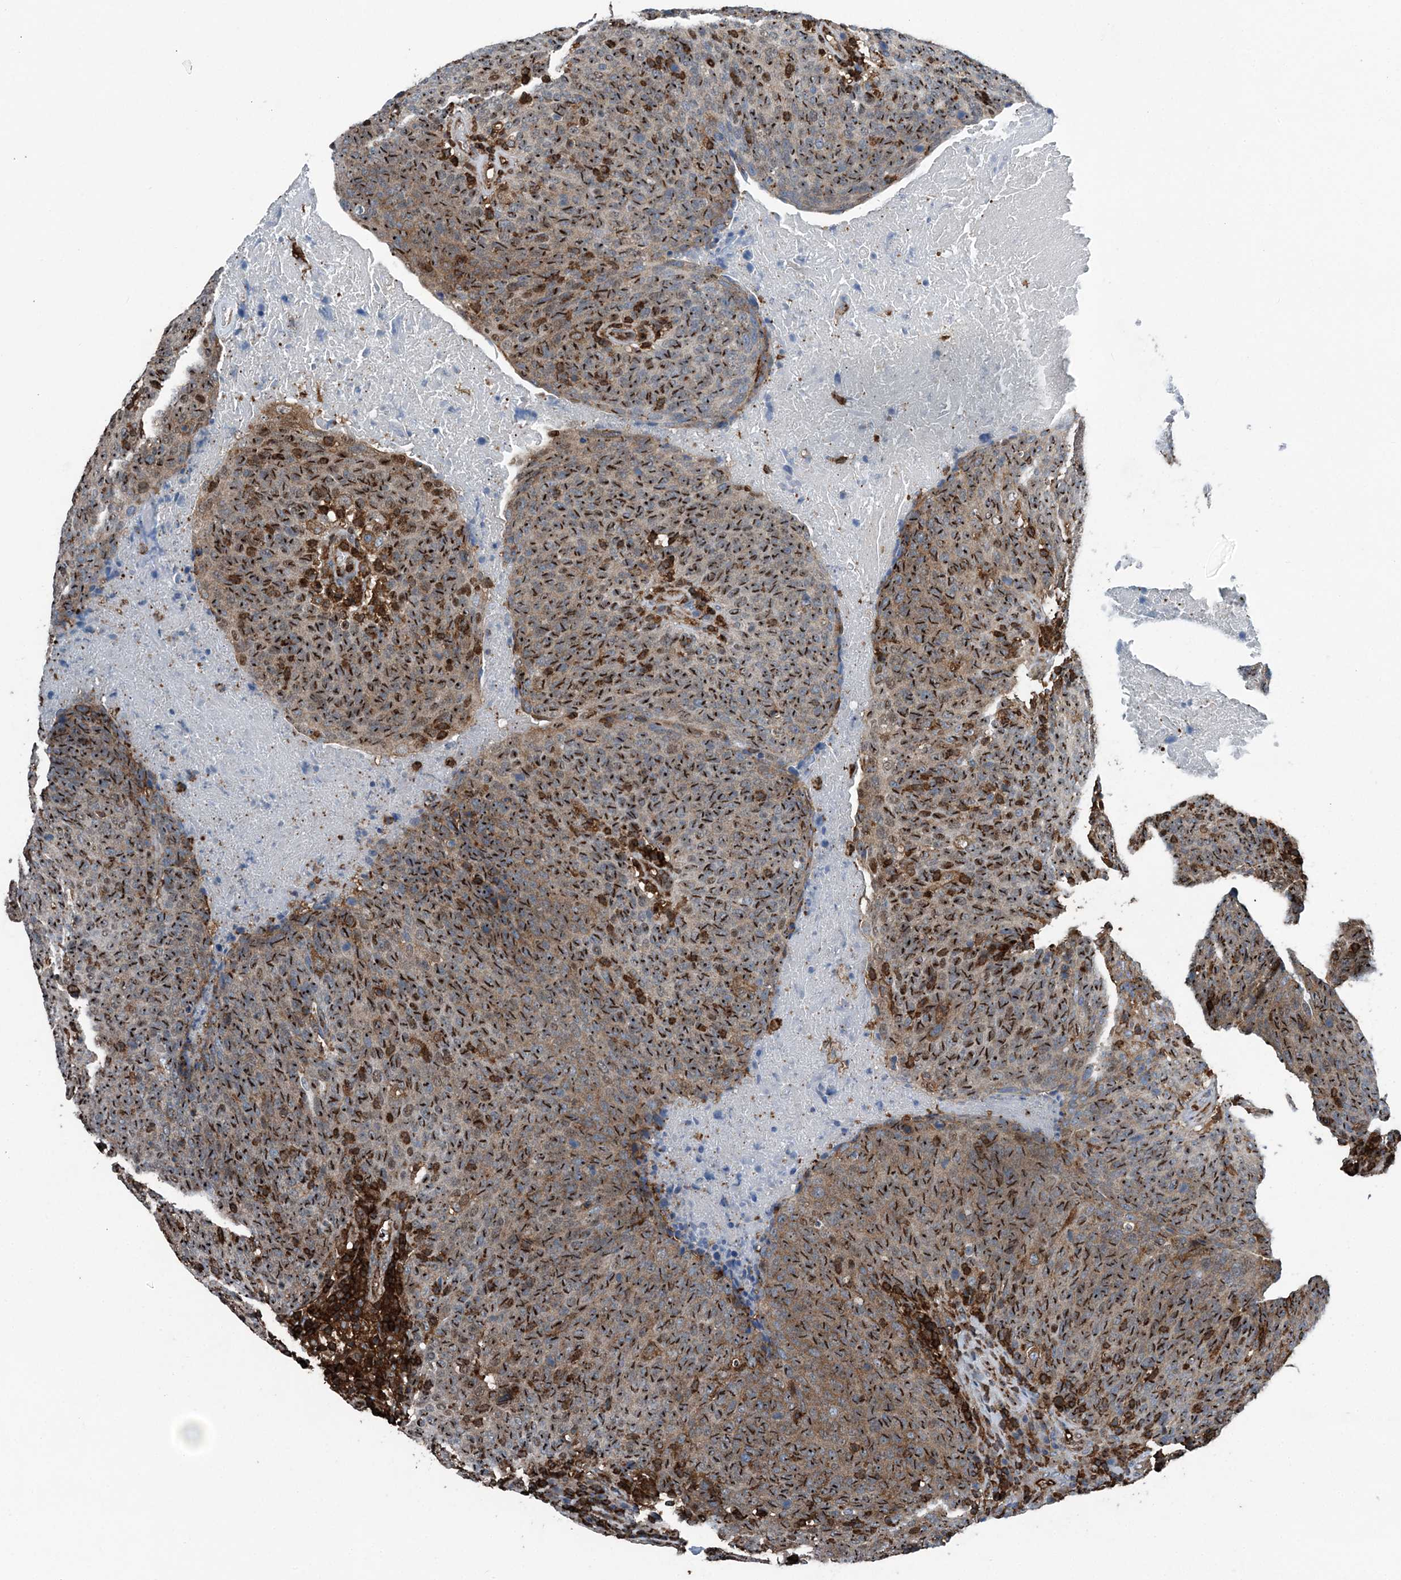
{"staining": {"intensity": "strong", "quantity": ">75%", "location": "cytoplasmic/membranous"}, "tissue": "head and neck cancer", "cell_type": "Tumor cells", "image_type": "cancer", "snomed": [{"axis": "morphology", "description": "Squamous cell carcinoma, NOS"}, {"axis": "morphology", "description": "Squamous cell carcinoma, metastatic, NOS"}, {"axis": "topography", "description": "Lymph node"}, {"axis": "topography", "description": "Head-Neck"}], "caption": "High-magnification brightfield microscopy of head and neck metastatic squamous cell carcinoma stained with DAB (brown) and counterstained with hematoxylin (blue). tumor cells exhibit strong cytoplasmic/membranous staining is appreciated in approximately>75% of cells. (DAB = brown stain, brightfield microscopy at high magnification).", "gene": "CFL1", "patient": {"sex": "male", "age": 62}}